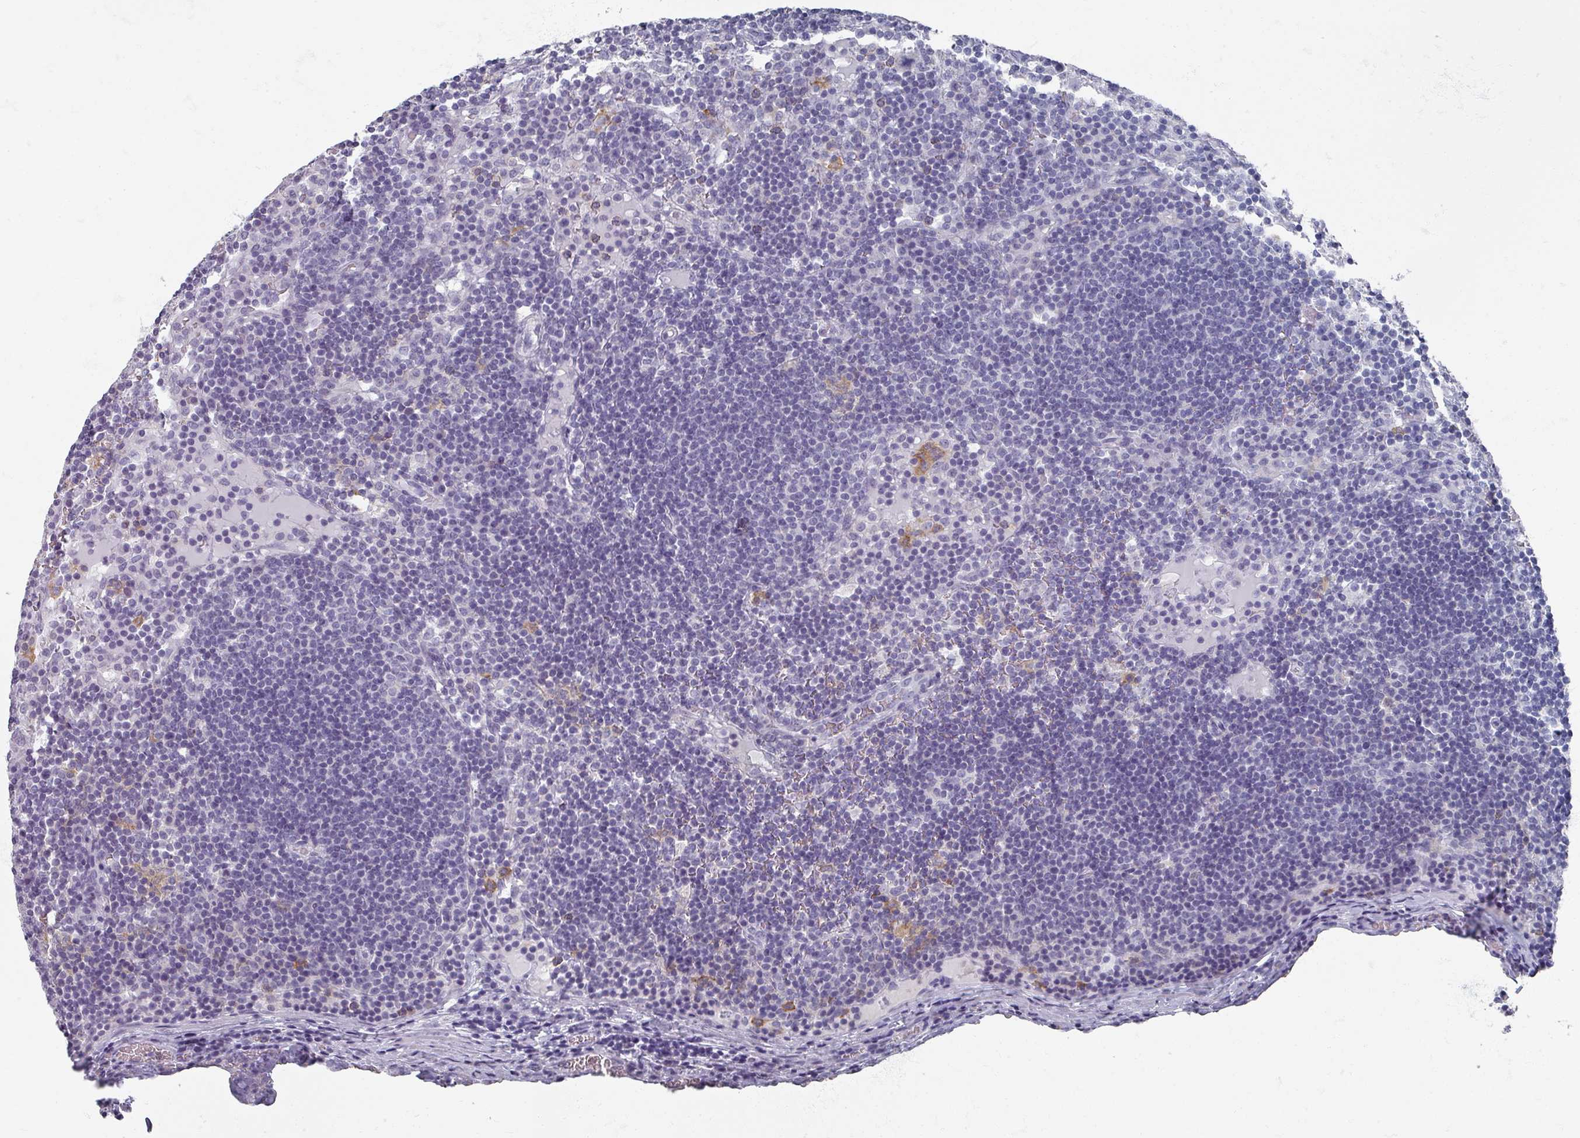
{"staining": {"intensity": "negative", "quantity": "none", "location": "none"}, "tissue": "lymph node", "cell_type": "Germinal center cells", "image_type": "normal", "snomed": [{"axis": "morphology", "description": "Normal tissue, NOS"}, {"axis": "topography", "description": "Lymph node"}], "caption": "DAB immunohistochemical staining of benign human lymph node exhibits no significant expression in germinal center cells.", "gene": "OMG", "patient": {"sex": "male", "age": 53}}